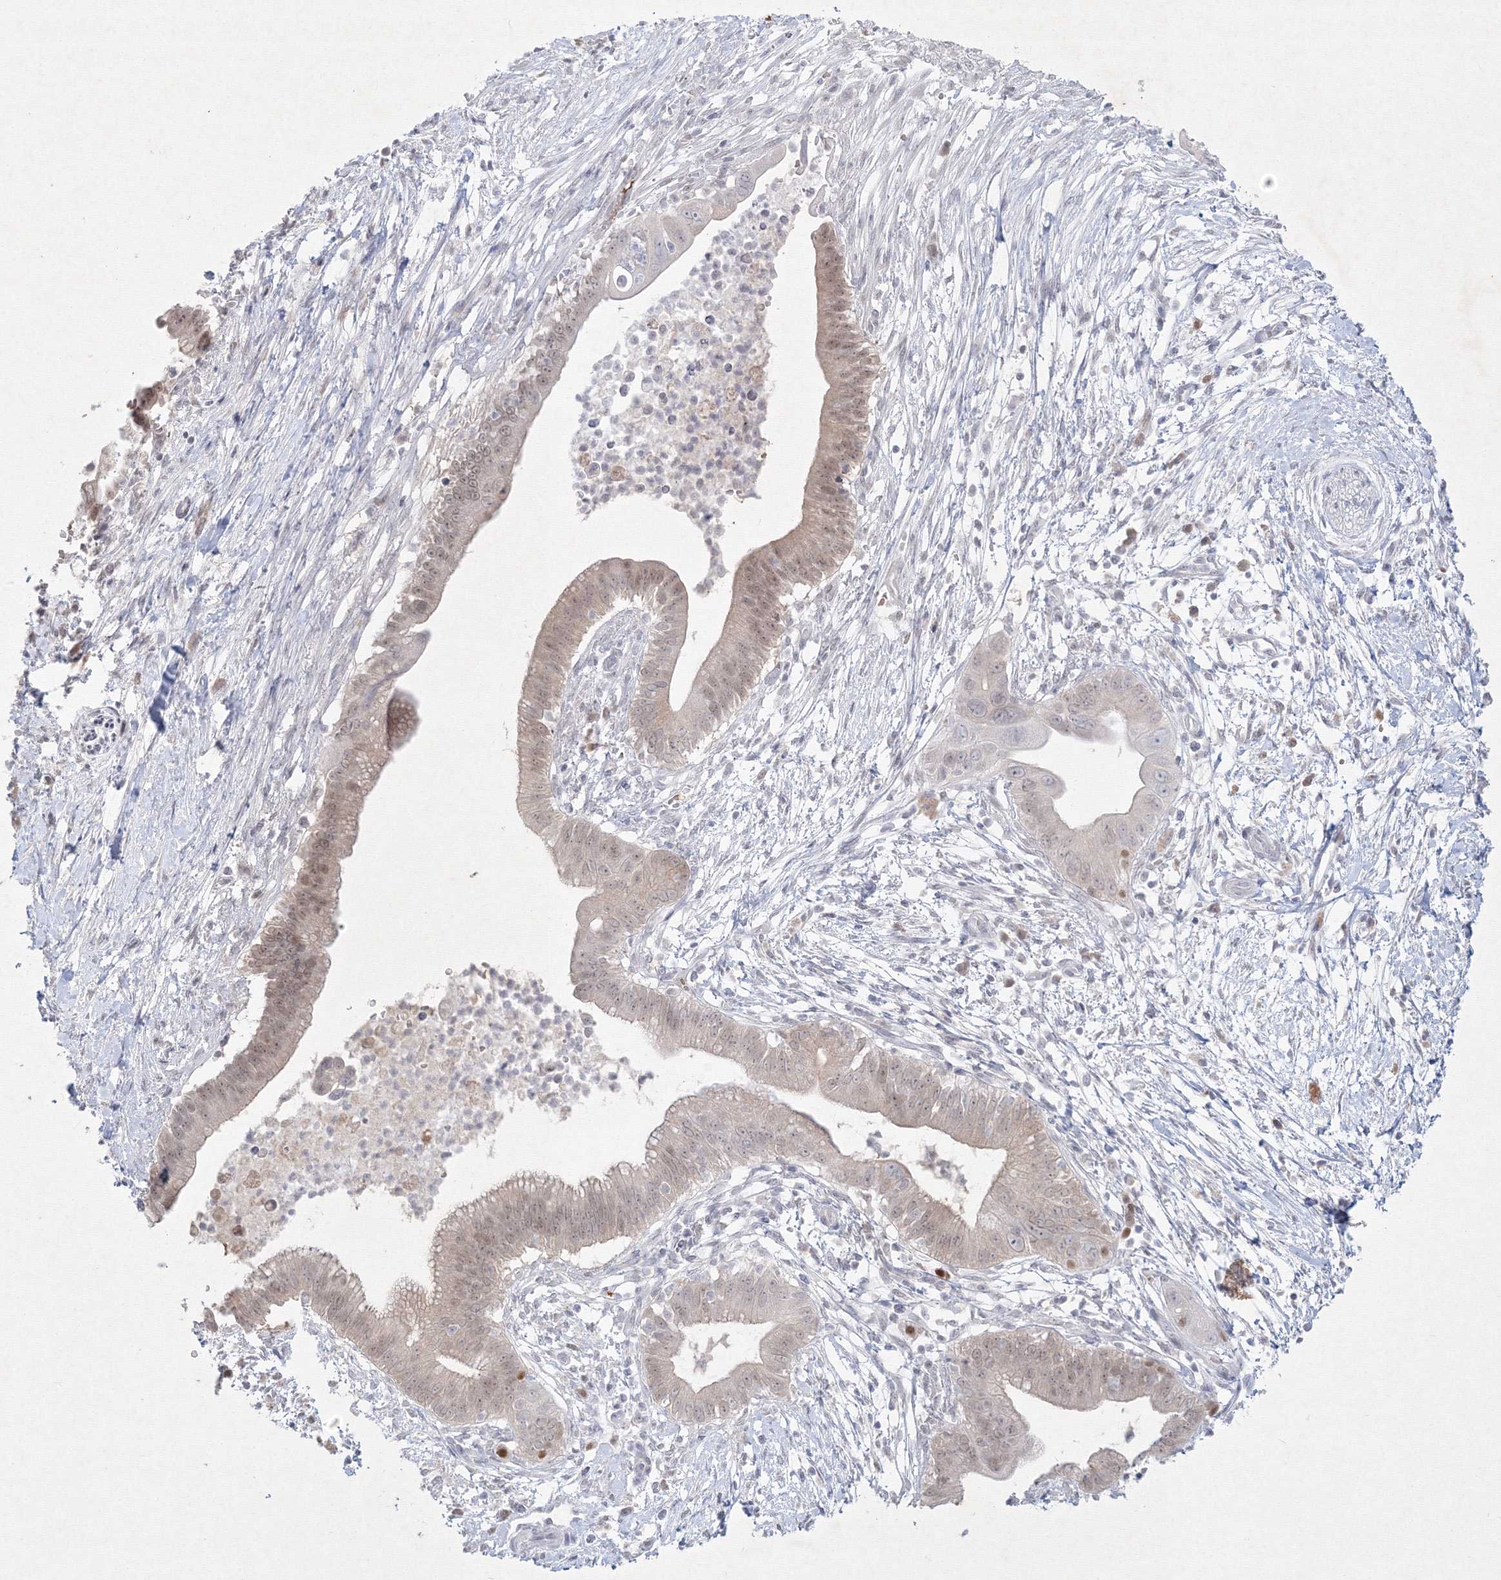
{"staining": {"intensity": "weak", "quantity": ">75%", "location": "cytoplasmic/membranous,nuclear"}, "tissue": "pancreatic cancer", "cell_type": "Tumor cells", "image_type": "cancer", "snomed": [{"axis": "morphology", "description": "Adenocarcinoma, NOS"}, {"axis": "topography", "description": "Pancreas"}], "caption": "Protein staining of pancreatic adenocarcinoma tissue exhibits weak cytoplasmic/membranous and nuclear staining in approximately >75% of tumor cells.", "gene": "NXPE3", "patient": {"sex": "male", "age": 68}}